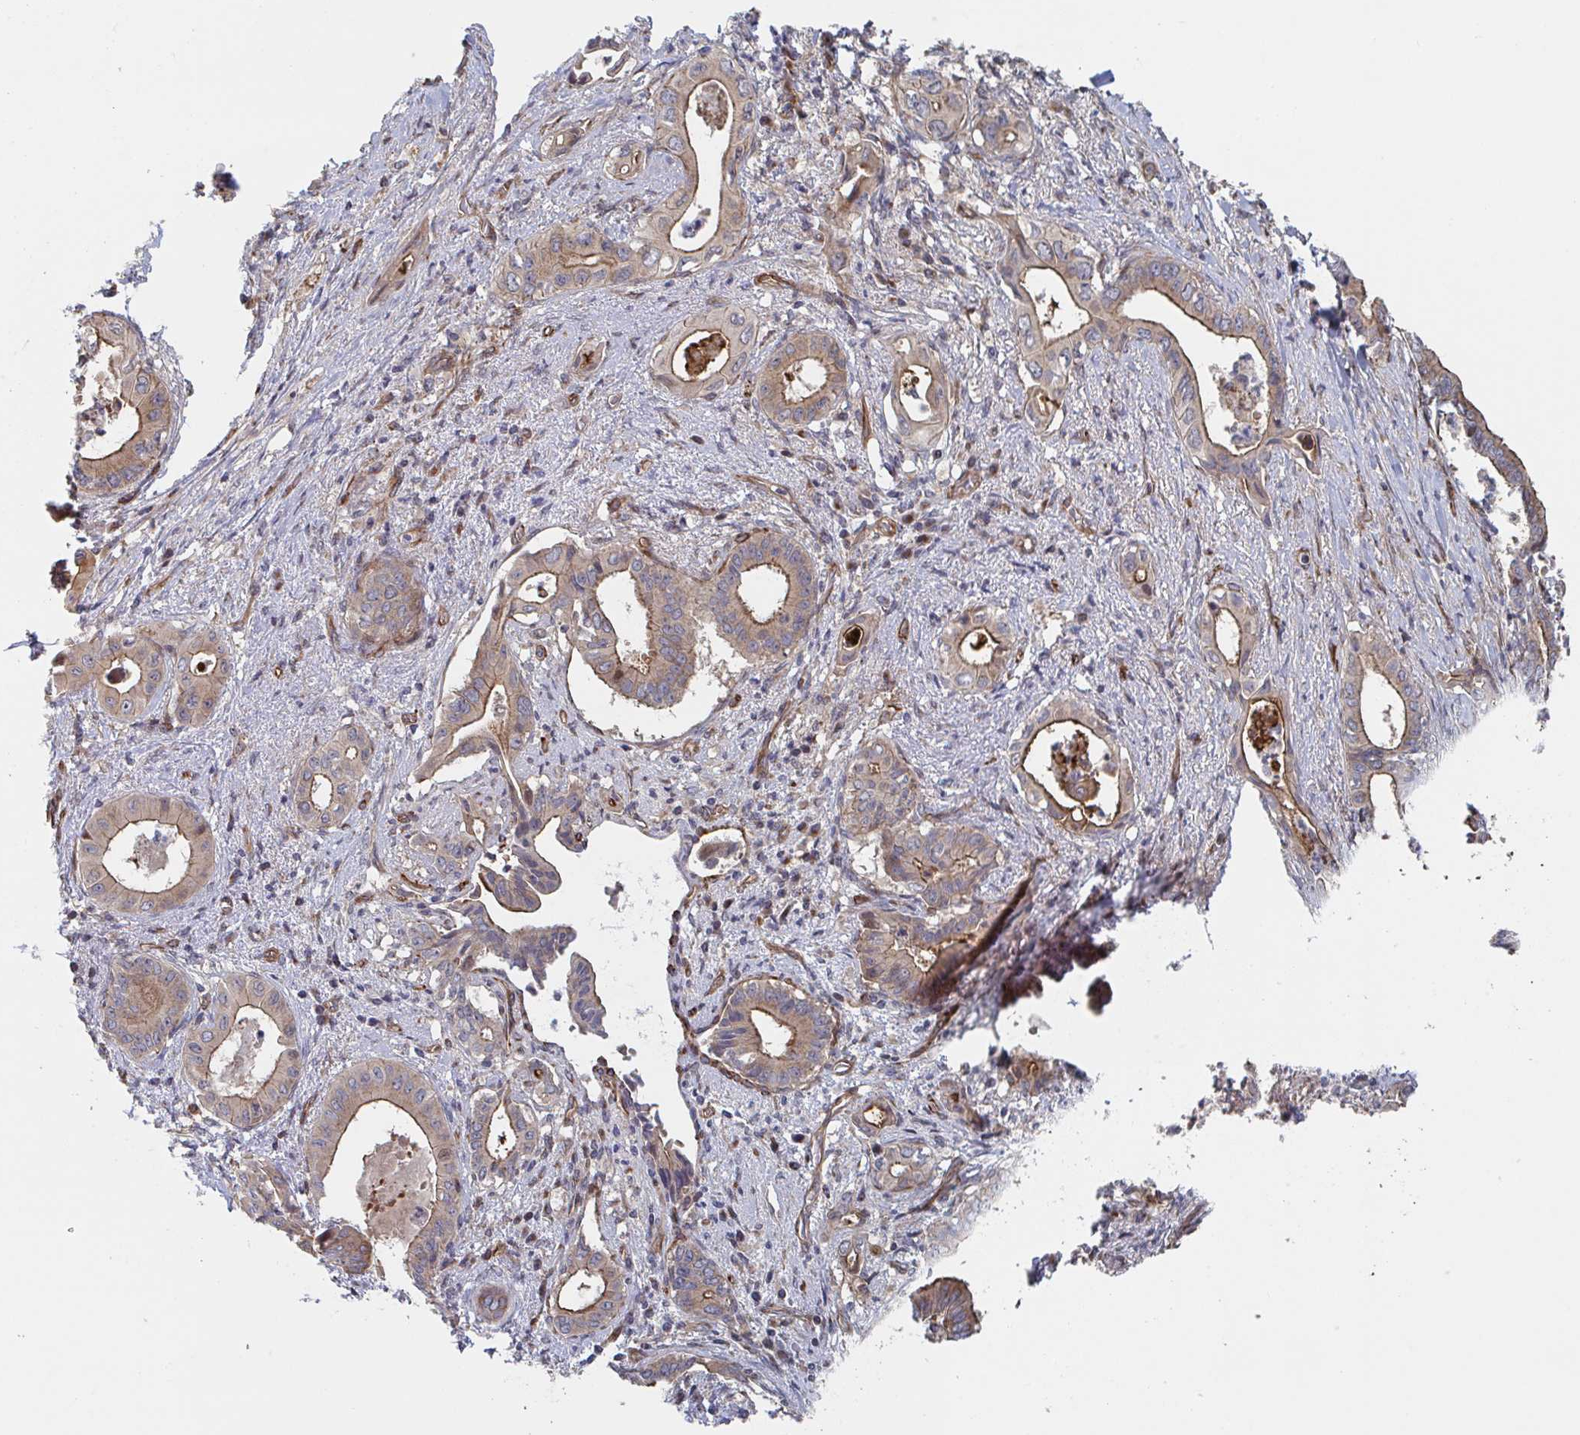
{"staining": {"intensity": "moderate", "quantity": ">75%", "location": "cytoplasmic/membranous"}, "tissue": "pancreatic cancer", "cell_type": "Tumor cells", "image_type": "cancer", "snomed": [{"axis": "morphology", "description": "Adenocarcinoma, NOS"}, {"axis": "topography", "description": "Pancreas"}], "caption": "This is a photomicrograph of immunohistochemistry (IHC) staining of adenocarcinoma (pancreatic), which shows moderate expression in the cytoplasmic/membranous of tumor cells.", "gene": "DVL3", "patient": {"sex": "female", "age": 77}}